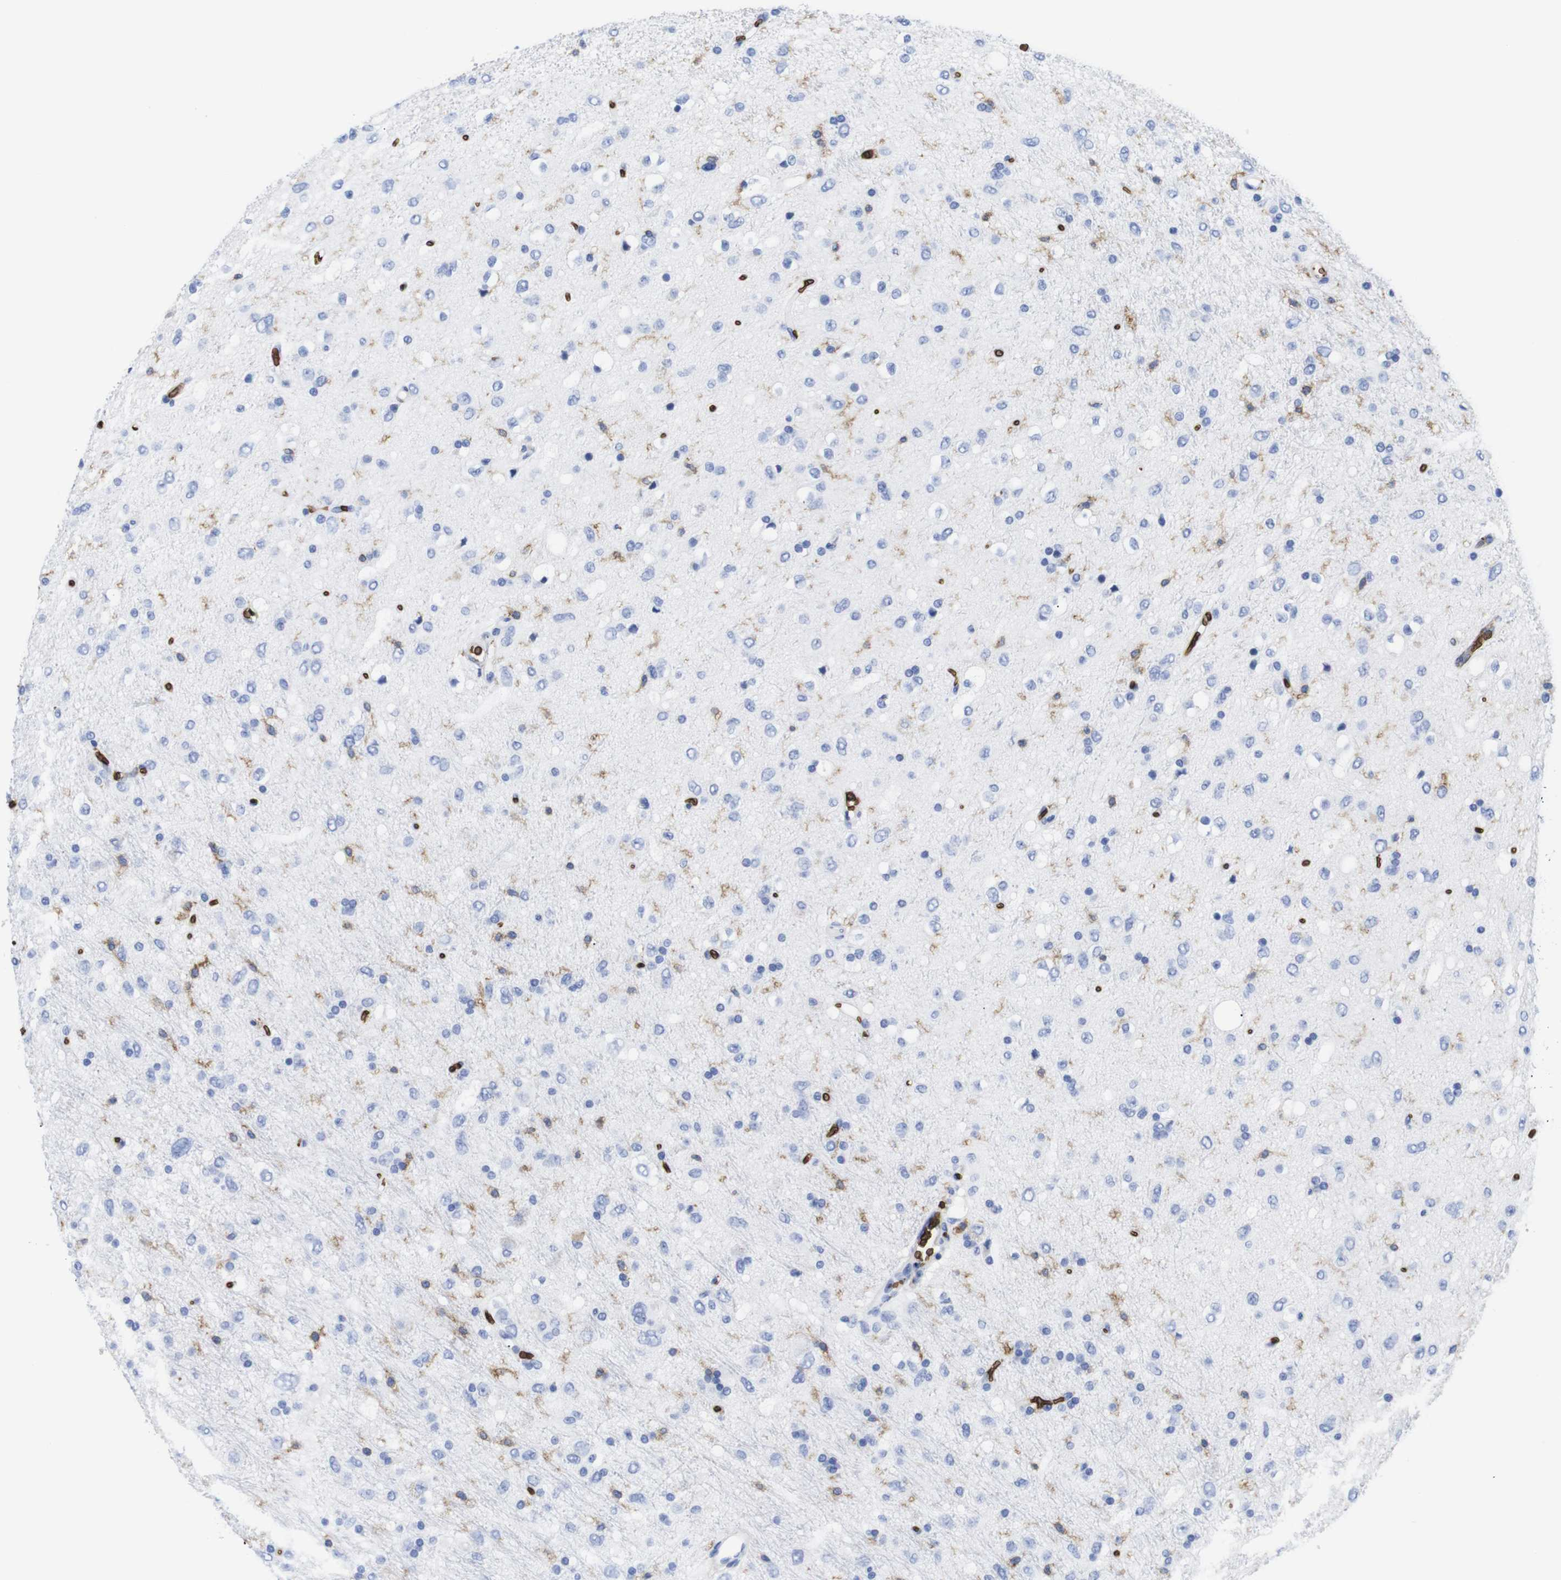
{"staining": {"intensity": "negative", "quantity": "none", "location": "none"}, "tissue": "glioma", "cell_type": "Tumor cells", "image_type": "cancer", "snomed": [{"axis": "morphology", "description": "Glioma, malignant, Low grade"}, {"axis": "topography", "description": "Brain"}], "caption": "Immunohistochemical staining of human glioma shows no significant positivity in tumor cells.", "gene": "S1PR2", "patient": {"sex": "male", "age": 77}}